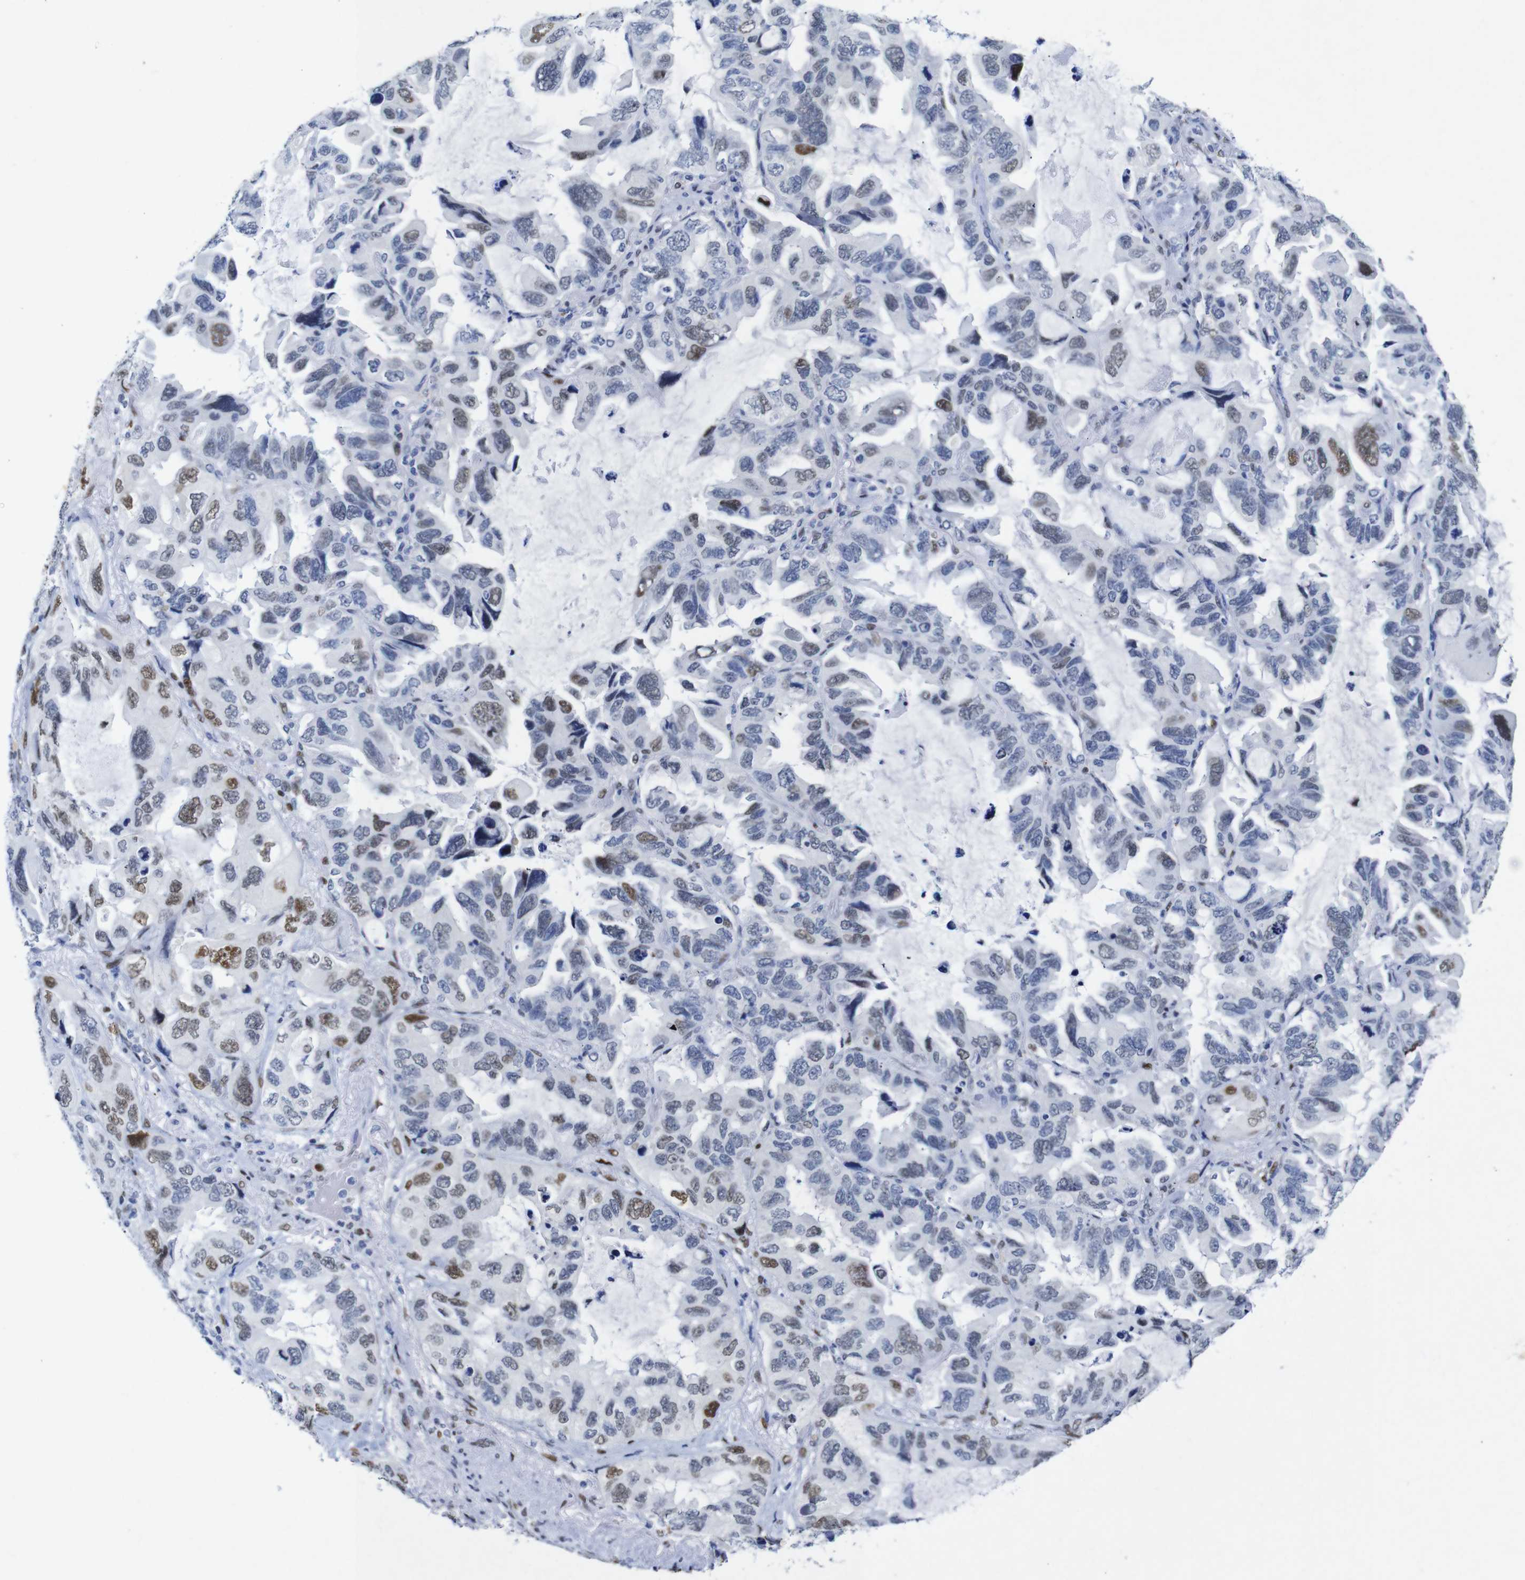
{"staining": {"intensity": "moderate", "quantity": "<25%", "location": "nuclear"}, "tissue": "lung cancer", "cell_type": "Tumor cells", "image_type": "cancer", "snomed": [{"axis": "morphology", "description": "Squamous cell carcinoma, NOS"}, {"axis": "topography", "description": "Lung"}], "caption": "Lung cancer (squamous cell carcinoma) stained for a protein (brown) demonstrates moderate nuclear positive positivity in approximately <25% of tumor cells.", "gene": "FOSL2", "patient": {"sex": "female", "age": 73}}